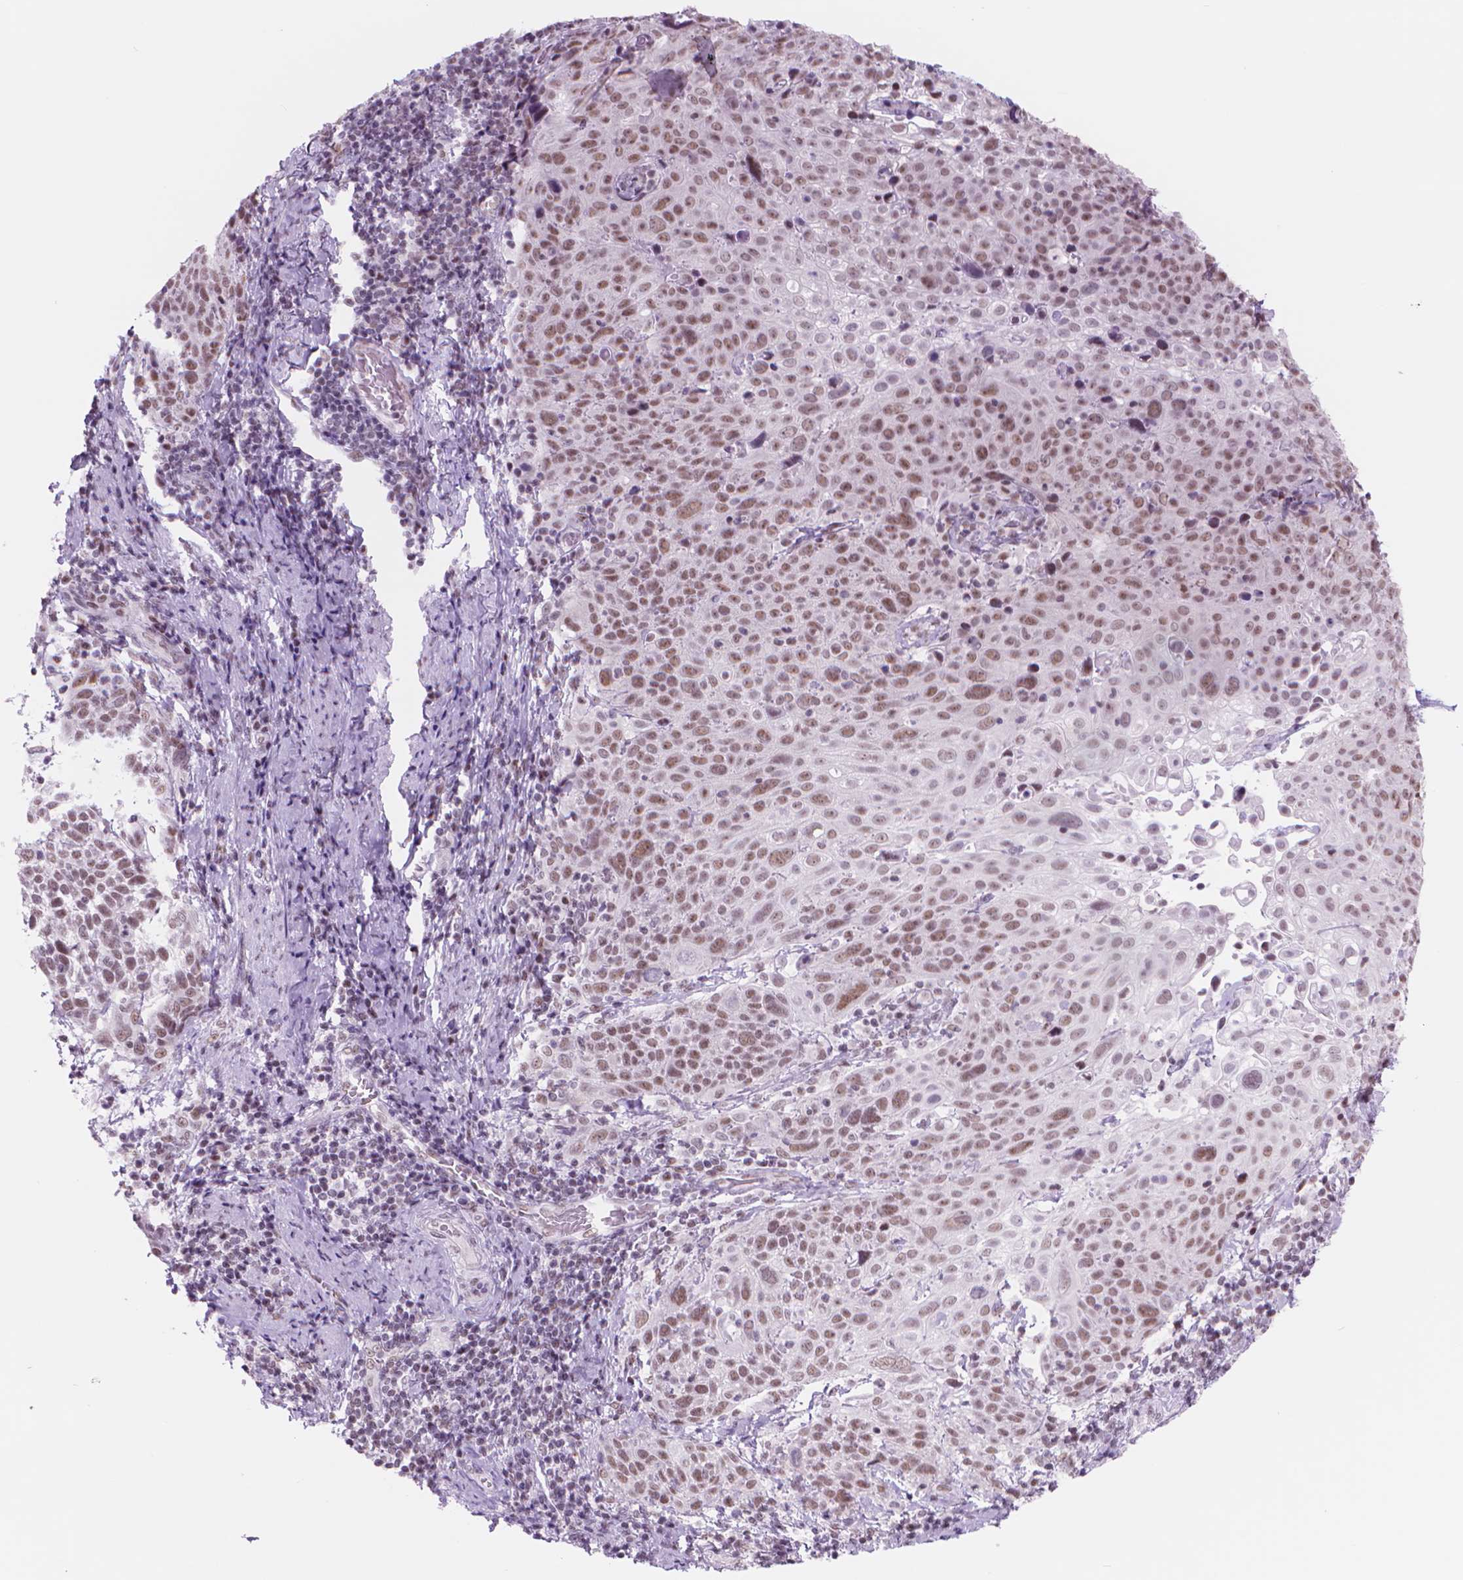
{"staining": {"intensity": "moderate", "quantity": ">75%", "location": "nuclear"}, "tissue": "cervical cancer", "cell_type": "Tumor cells", "image_type": "cancer", "snomed": [{"axis": "morphology", "description": "Squamous cell carcinoma, NOS"}, {"axis": "topography", "description": "Cervix"}], "caption": "Cervical cancer stained with IHC demonstrates moderate nuclear positivity in about >75% of tumor cells. (brown staining indicates protein expression, while blue staining denotes nuclei).", "gene": "POLR3D", "patient": {"sex": "female", "age": 61}}